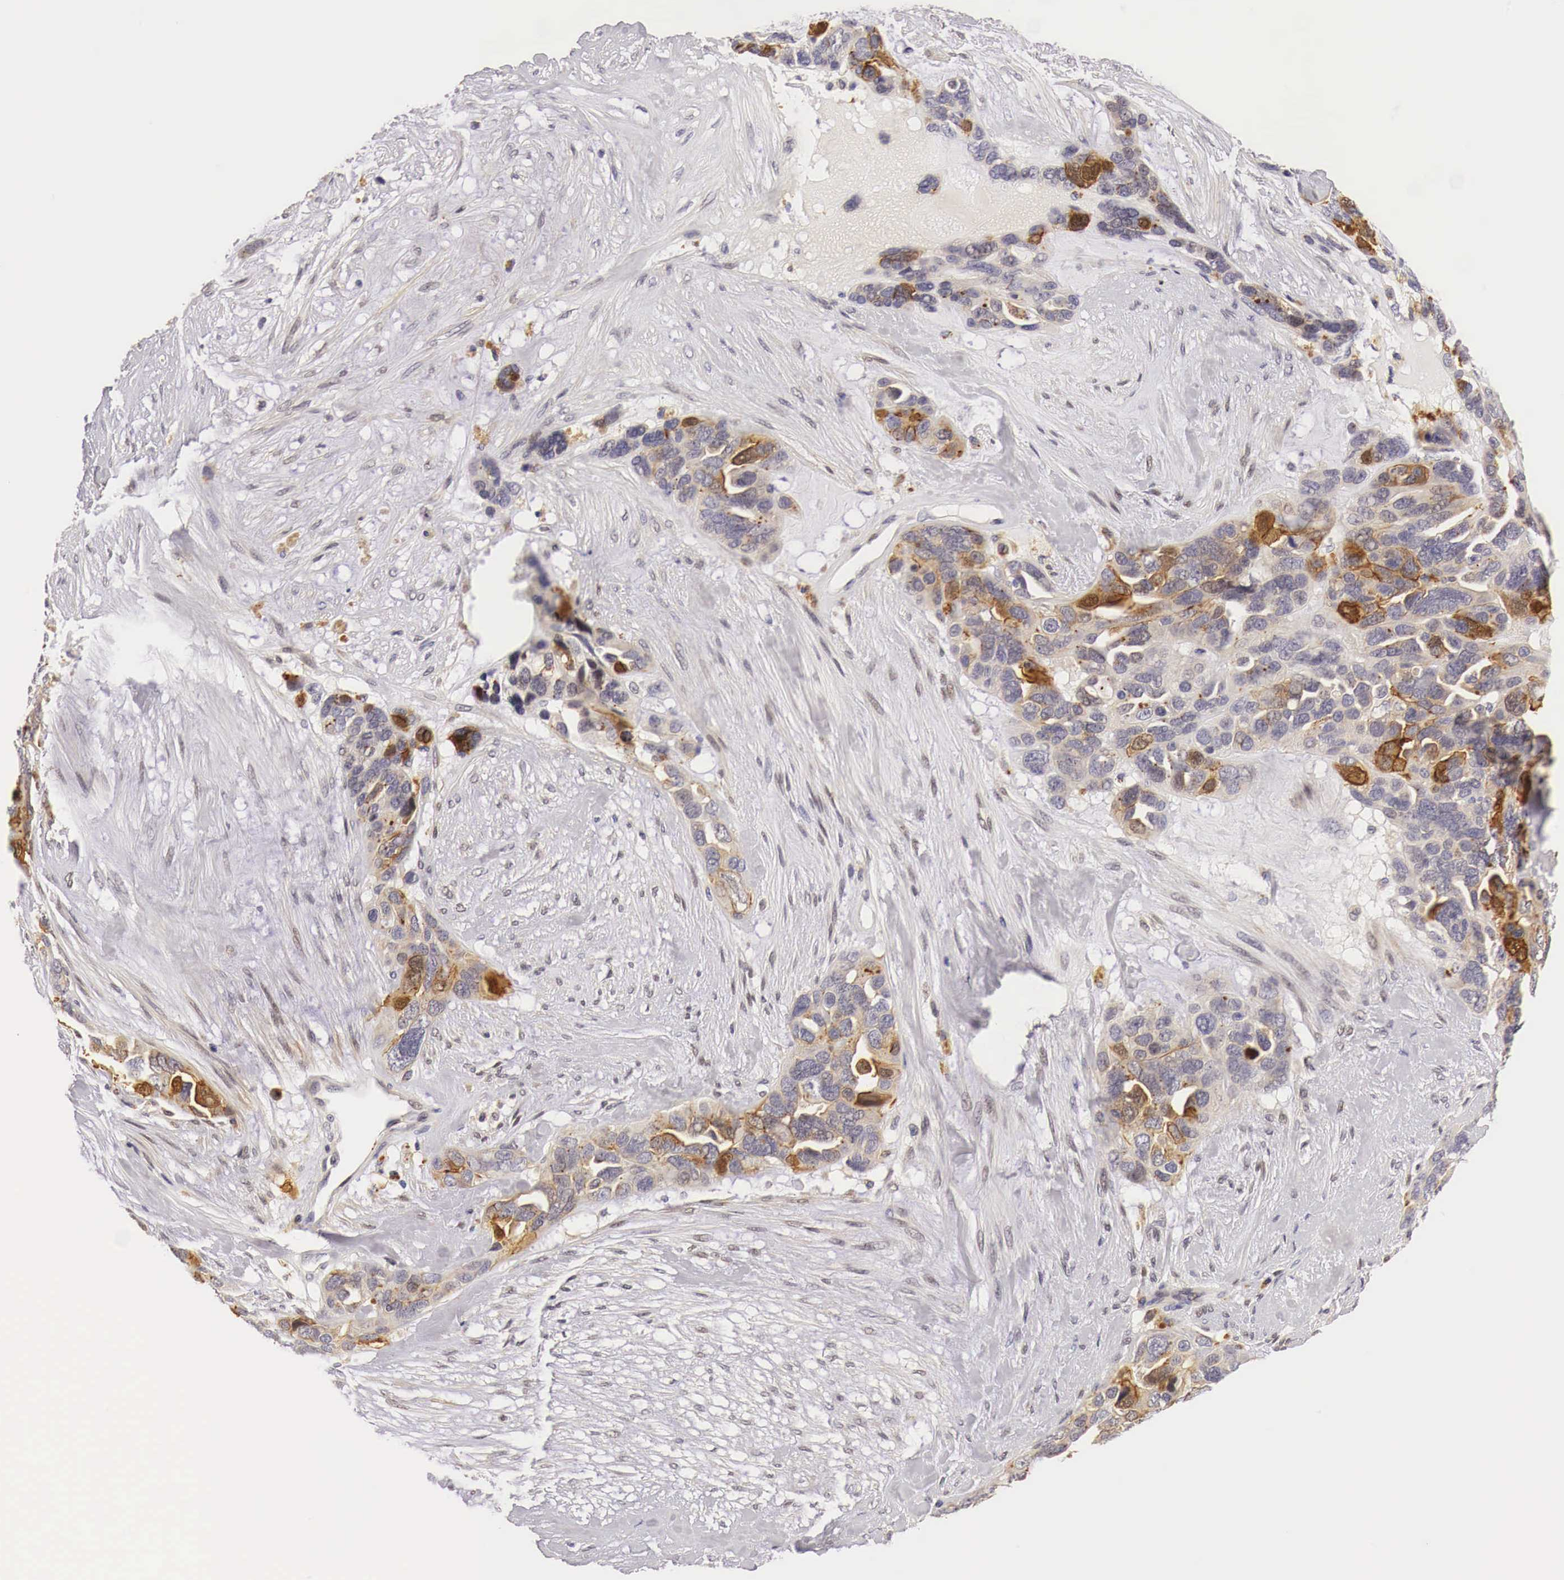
{"staining": {"intensity": "moderate", "quantity": "<25%", "location": "cytoplasmic/membranous"}, "tissue": "ovarian cancer", "cell_type": "Tumor cells", "image_type": "cancer", "snomed": [{"axis": "morphology", "description": "Cystadenocarcinoma, serous, NOS"}, {"axis": "topography", "description": "Ovary"}], "caption": "Brown immunohistochemical staining in ovarian cancer demonstrates moderate cytoplasmic/membranous staining in approximately <25% of tumor cells.", "gene": "CASP3", "patient": {"sex": "female", "age": 63}}